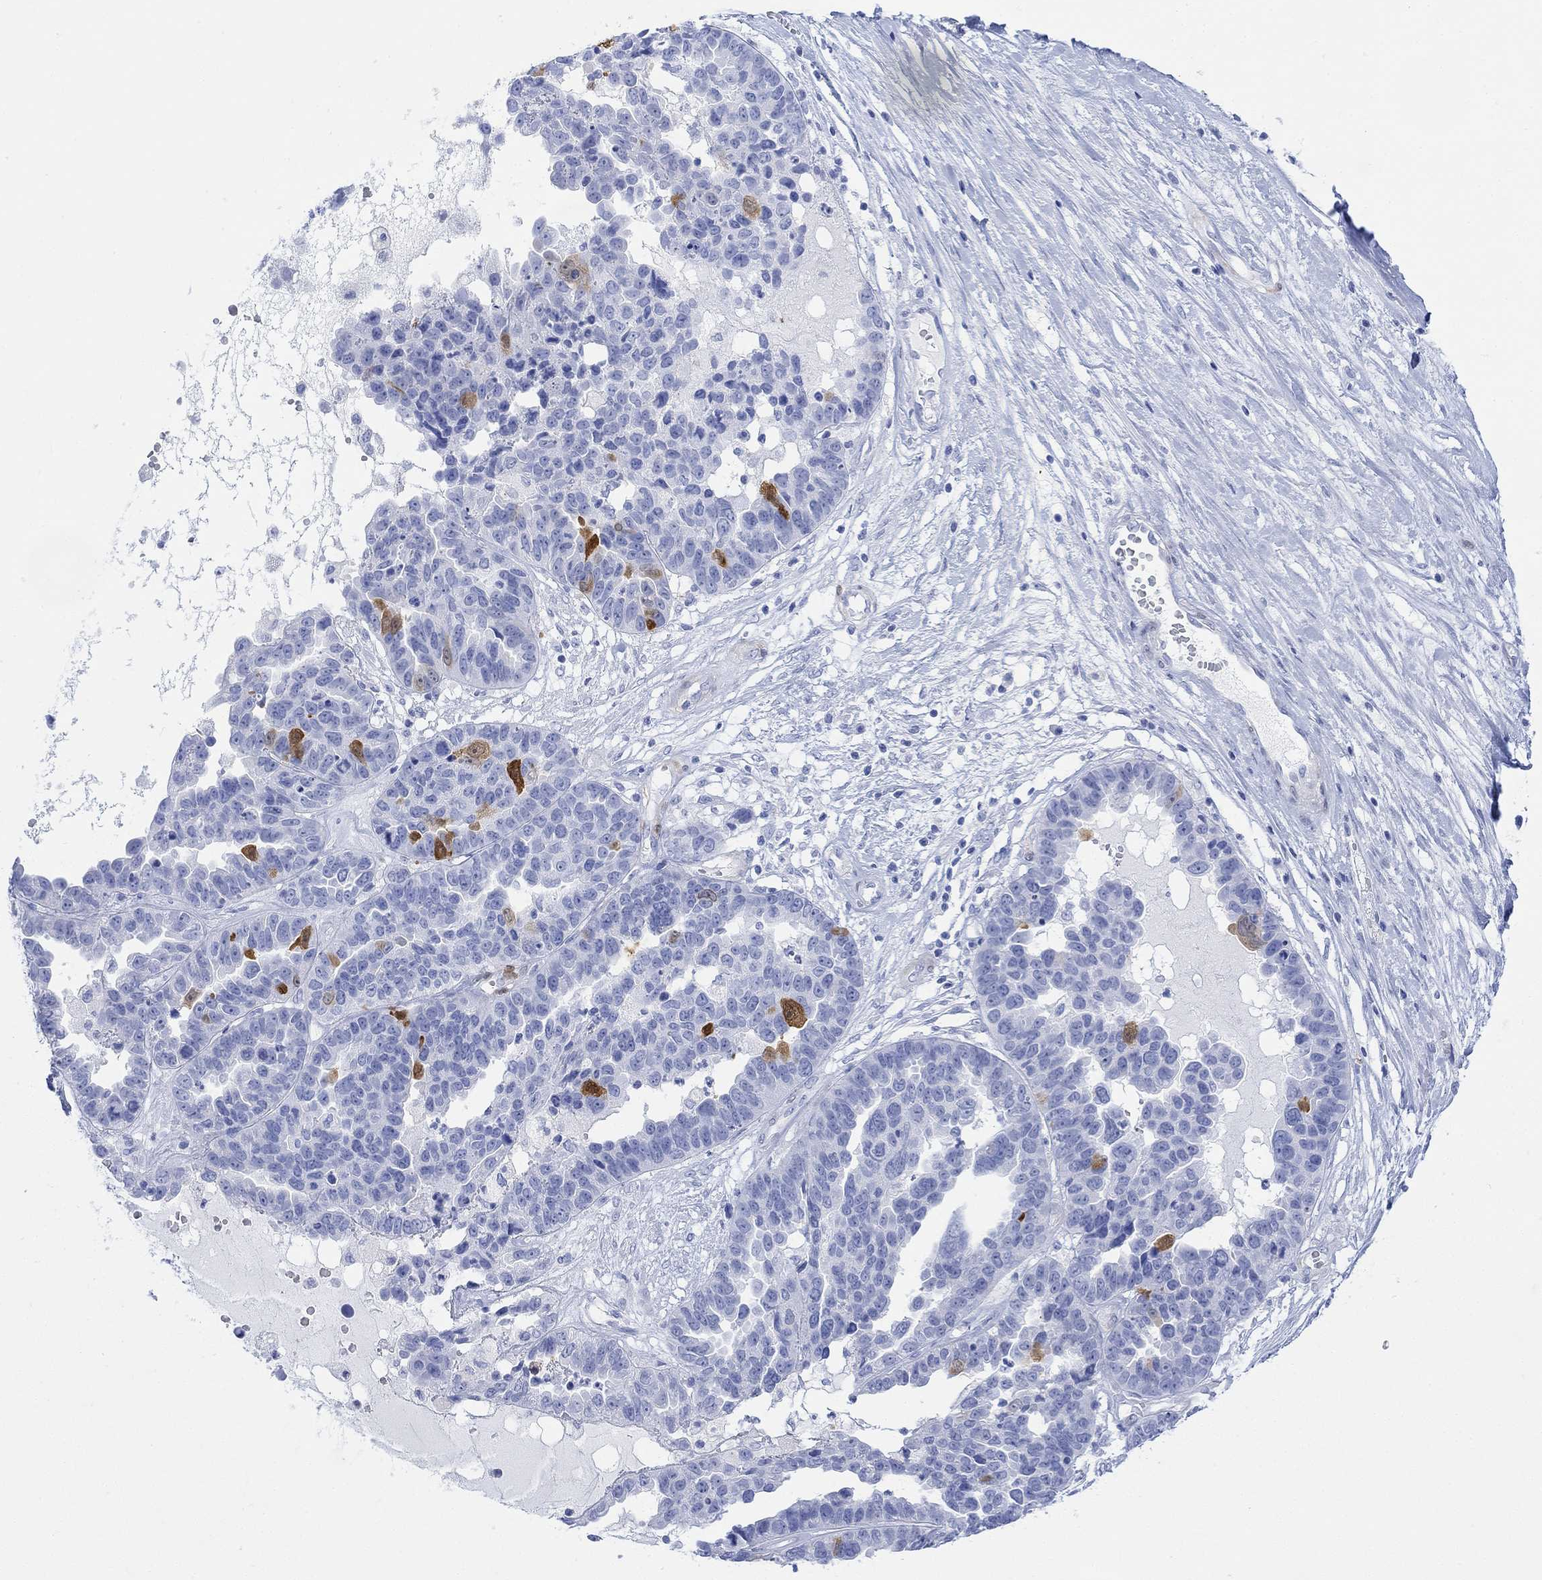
{"staining": {"intensity": "strong", "quantity": "<25%", "location": "cytoplasmic/membranous,nuclear"}, "tissue": "ovarian cancer", "cell_type": "Tumor cells", "image_type": "cancer", "snomed": [{"axis": "morphology", "description": "Cystadenocarcinoma, serous, NOS"}, {"axis": "topography", "description": "Ovary"}], "caption": "Immunohistochemistry (IHC) (DAB) staining of human ovarian cancer displays strong cytoplasmic/membranous and nuclear protein expression in about <25% of tumor cells.", "gene": "TPPP3", "patient": {"sex": "female", "age": 87}}